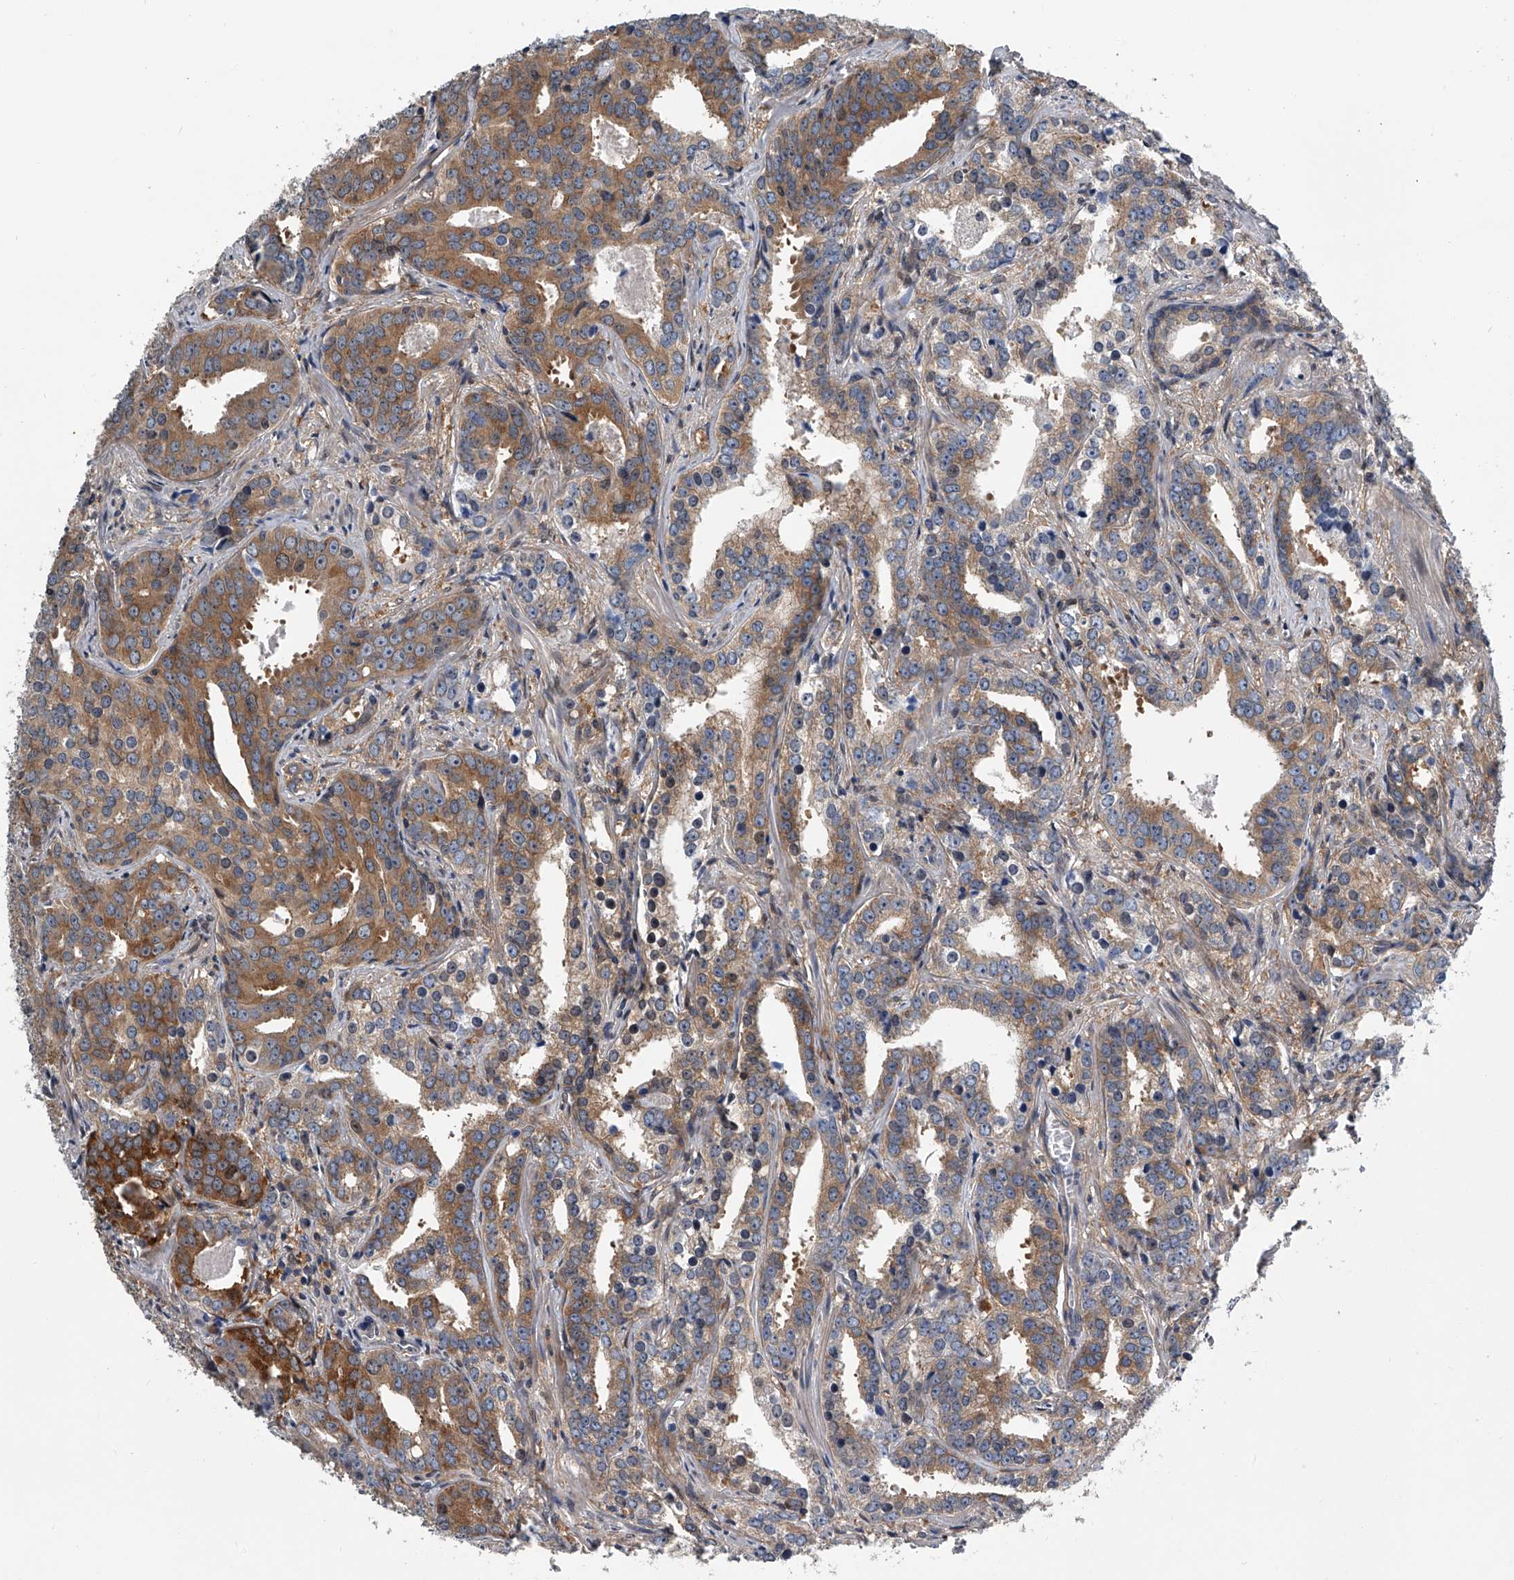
{"staining": {"intensity": "moderate", "quantity": ">75%", "location": "cytoplasmic/membranous"}, "tissue": "prostate cancer", "cell_type": "Tumor cells", "image_type": "cancer", "snomed": [{"axis": "morphology", "description": "Adenocarcinoma, High grade"}, {"axis": "topography", "description": "Prostate"}], "caption": "IHC staining of prostate cancer, which reveals medium levels of moderate cytoplasmic/membranous expression in about >75% of tumor cells indicating moderate cytoplasmic/membranous protein staining. The staining was performed using DAB (brown) for protein detection and nuclei were counterstained in hematoxylin (blue).", "gene": "PPP2R5D", "patient": {"sex": "male", "age": 62}}